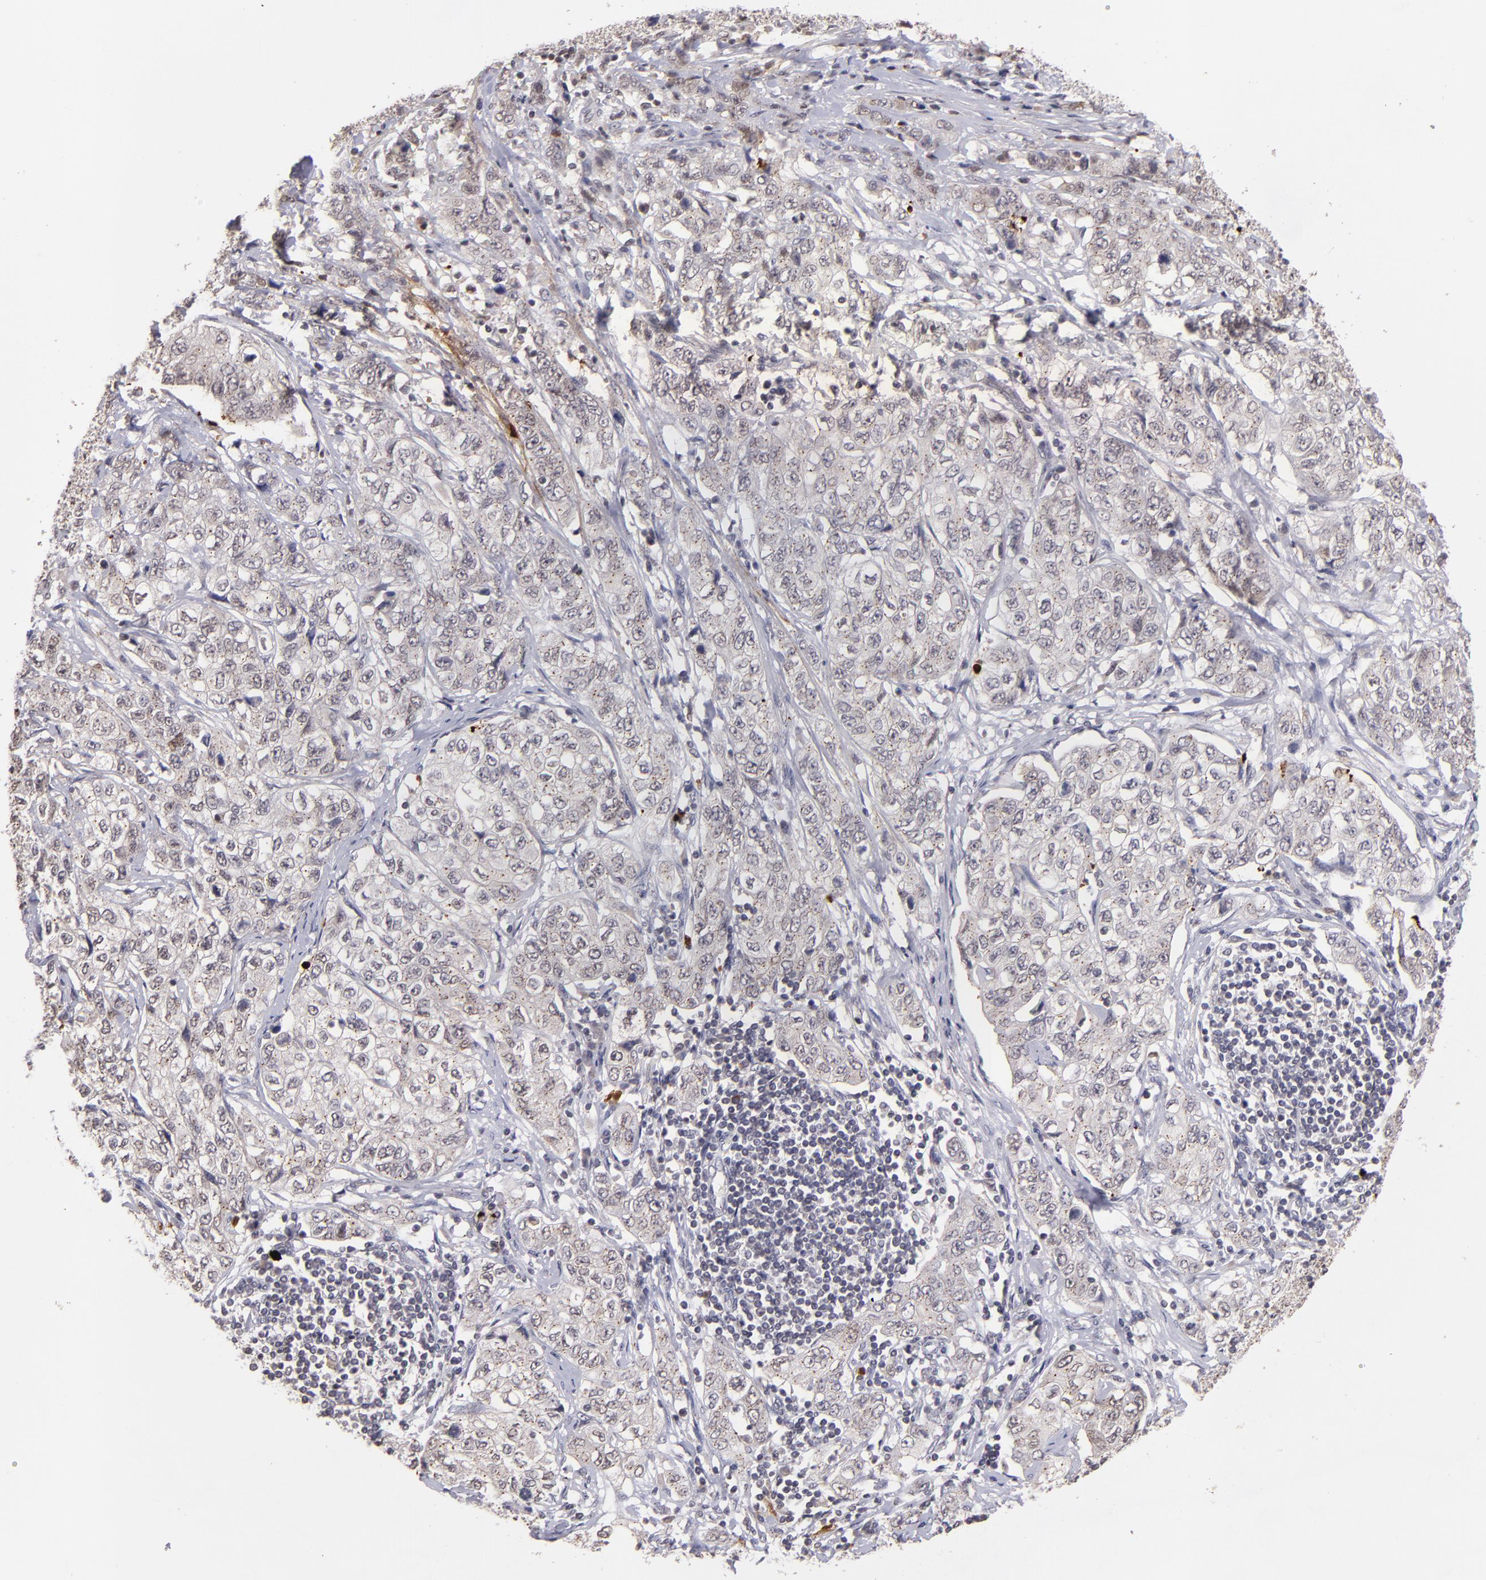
{"staining": {"intensity": "negative", "quantity": "none", "location": "none"}, "tissue": "stomach cancer", "cell_type": "Tumor cells", "image_type": "cancer", "snomed": [{"axis": "morphology", "description": "Adenocarcinoma, NOS"}, {"axis": "topography", "description": "Stomach"}], "caption": "This histopathology image is of stomach cancer stained with immunohistochemistry (IHC) to label a protein in brown with the nuclei are counter-stained blue. There is no staining in tumor cells.", "gene": "RXRG", "patient": {"sex": "male", "age": 48}}